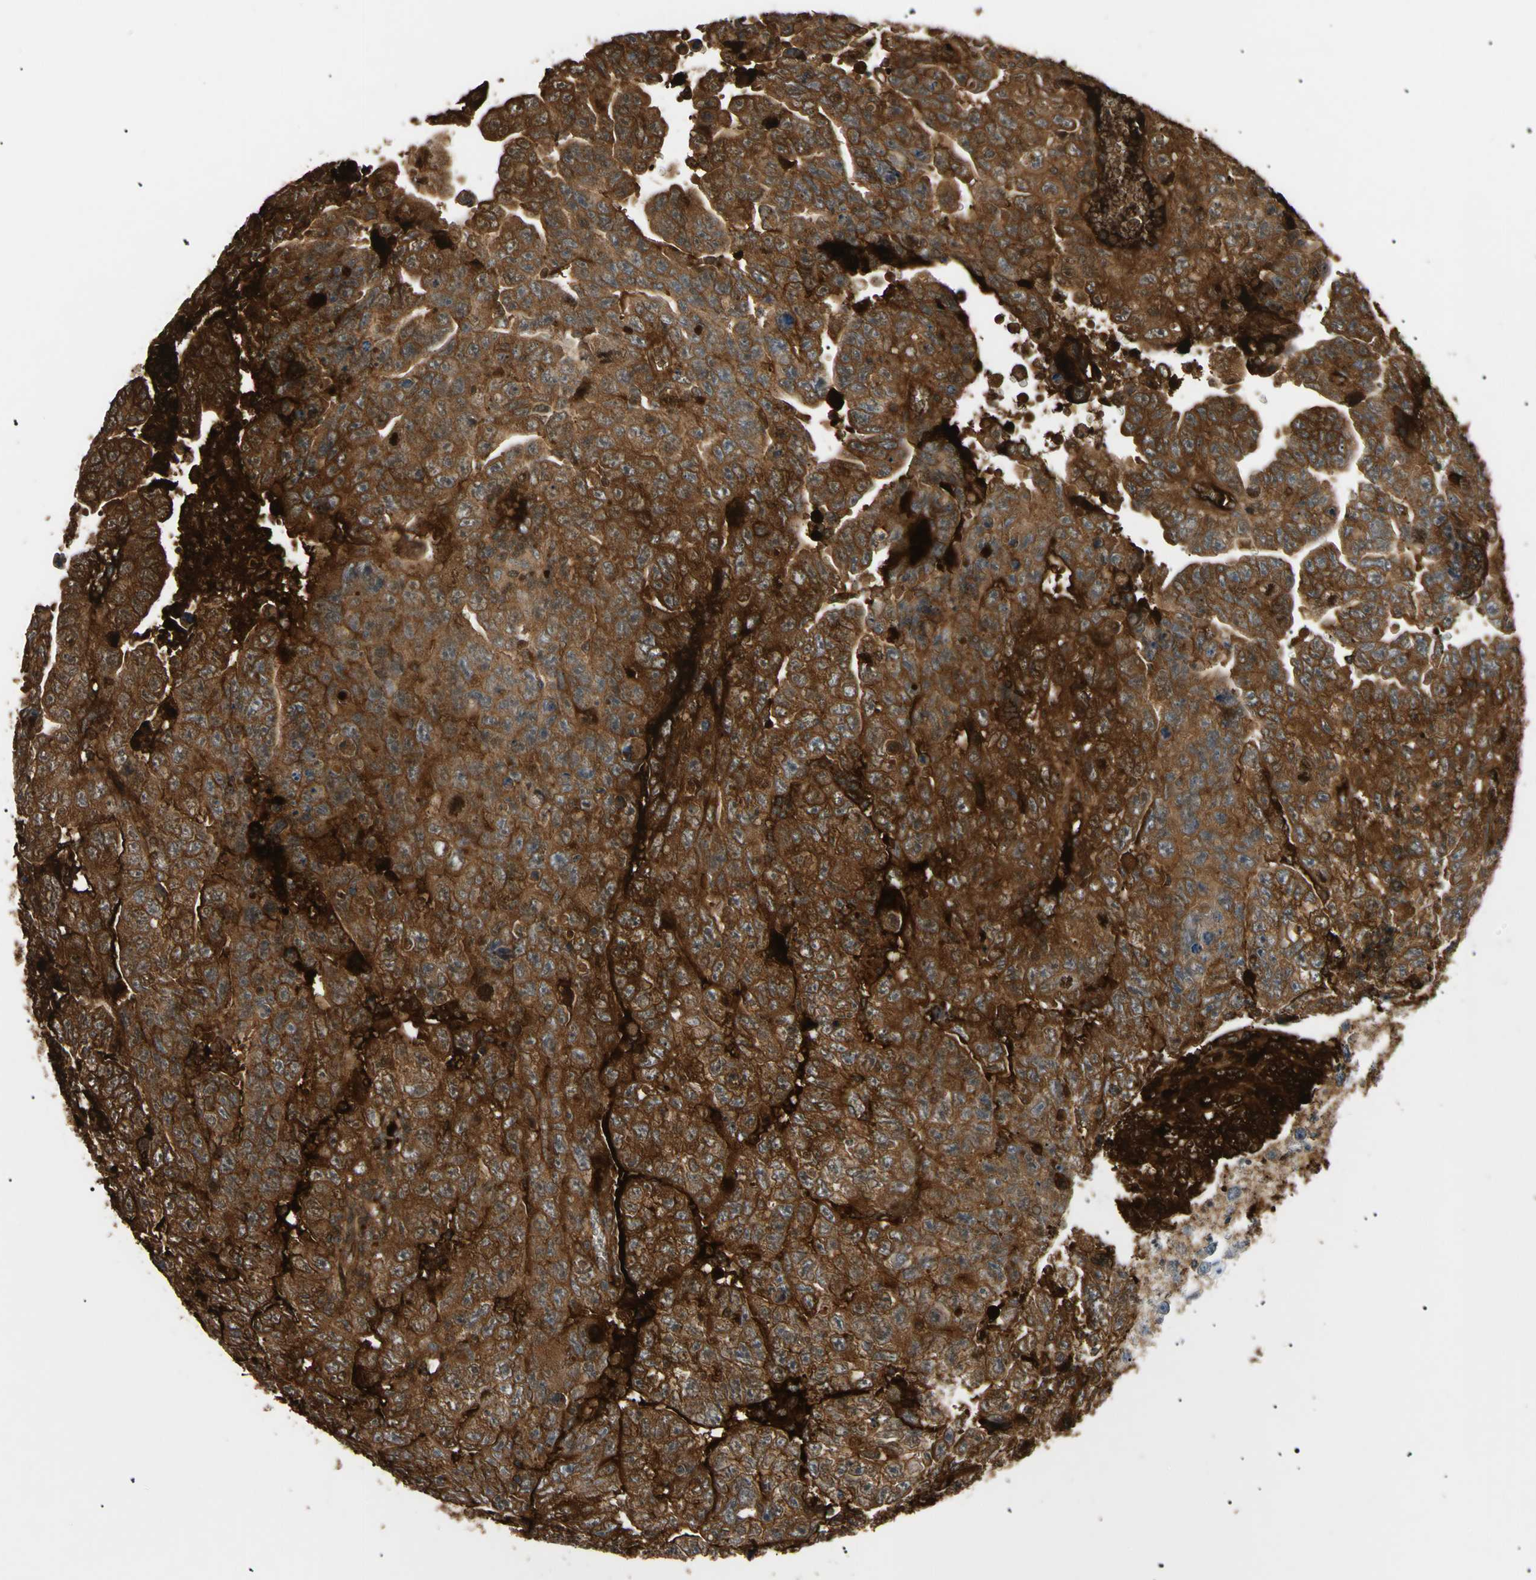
{"staining": {"intensity": "strong", "quantity": ">75%", "location": "cytoplasmic/membranous"}, "tissue": "testis cancer", "cell_type": "Tumor cells", "image_type": "cancer", "snomed": [{"axis": "morphology", "description": "Carcinoma, Embryonal, NOS"}, {"axis": "topography", "description": "Testis"}], "caption": "Immunohistochemical staining of human testis embryonal carcinoma reveals high levels of strong cytoplasmic/membranous protein expression in approximately >75% of tumor cells.", "gene": "CGB3", "patient": {"sex": "male", "age": 28}}